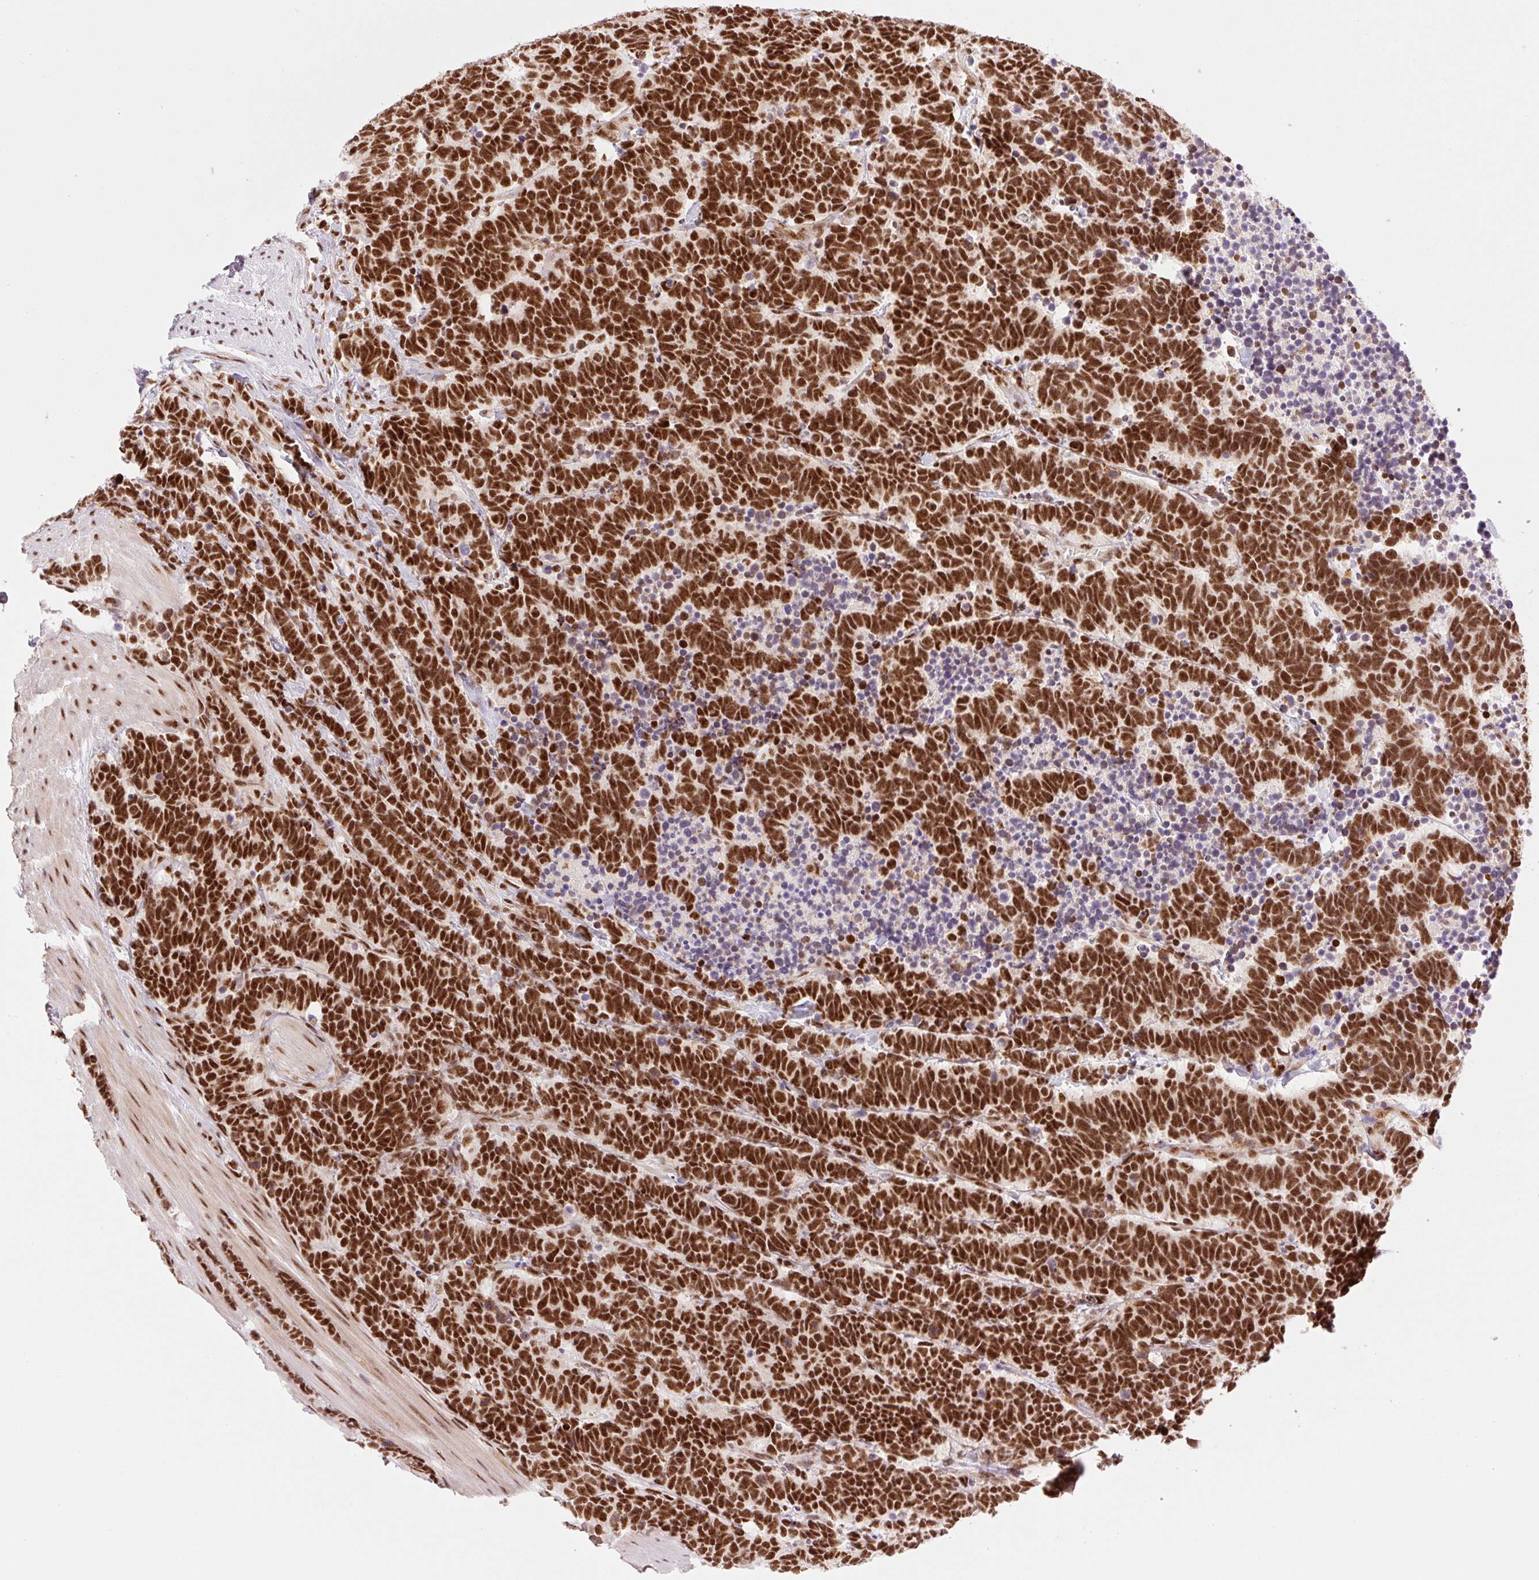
{"staining": {"intensity": "strong", "quantity": ">75%", "location": "nuclear"}, "tissue": "carcinoid", "cell_type": "Tumor cells", "image_type": "cancer", "snomed": [{"axis": "morphology", "description": "Carcinoma, NOS"}, {"axis": "morphology", "description": "Carcinoid, malignant, NOS"}, {"axis": "topography", "description": "Urinary bladder"}], "caption": "Human carcinoid stained with a brown dye demonstrates strong nuclear positive positivity in approximately >75% of tumor cells.", "gene": "PRDM11", "patient": {"sex": "male", "age": 57}}